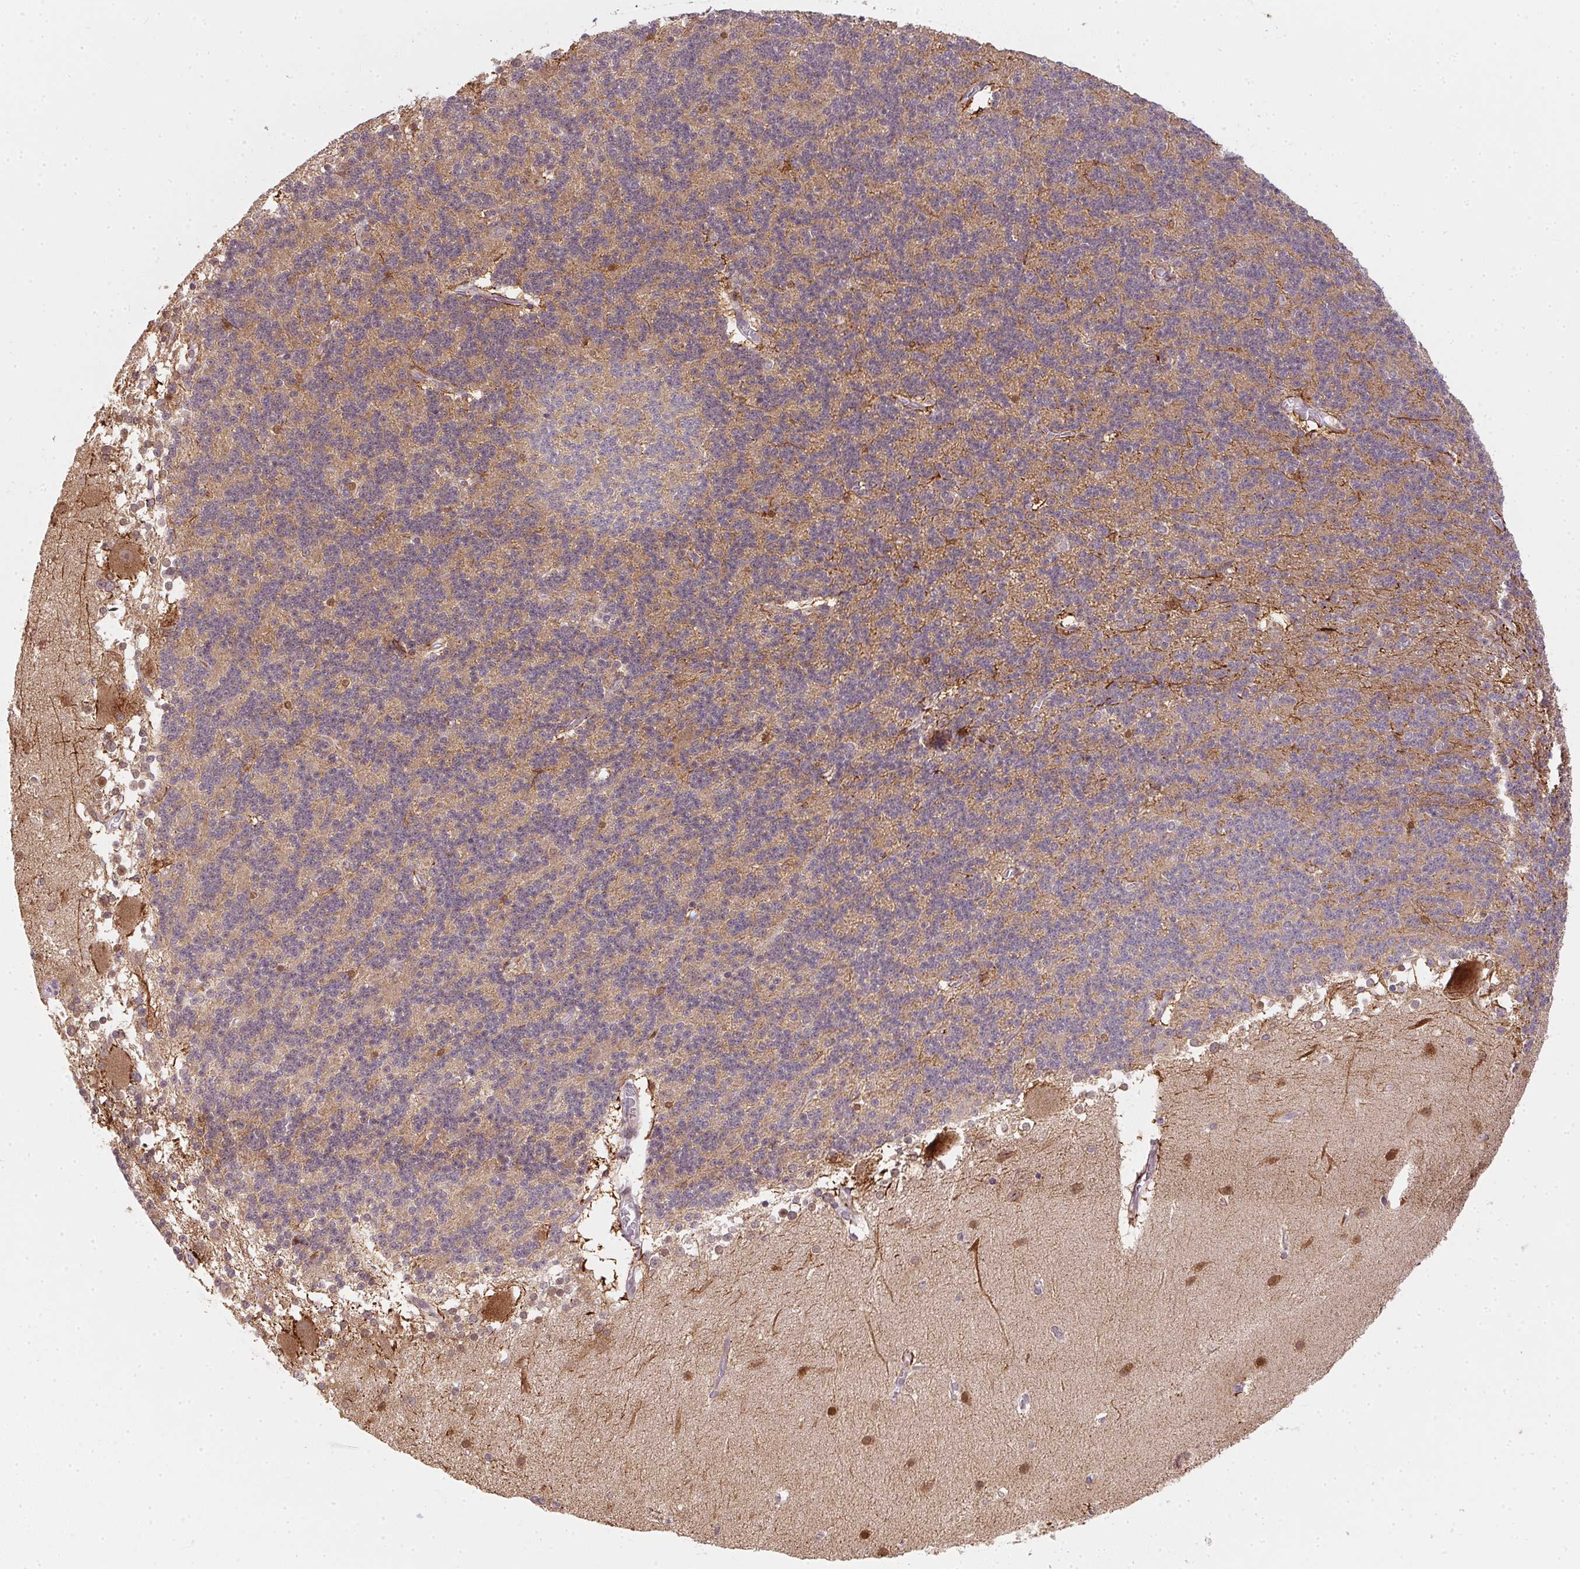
{"staining": {"intensity": "negative", "quantity": "none", "location": "none"}, "tissue": "cerebellum", "cell_type": "Cells in granular layer", "image_type": "normal", "snomed": [{"axis": "morphology", "description": "Normal tissue, NOS"}, {"axis": "topography", "description": "Cerebellum"}], "caption": "High power microscopy micrograph of an immunohistochemistry photomicrograph of unremarkable cerebellum, revealing no significant staining in cells in granular layer.", "gene": "PPP4R4", "patient": {"sex": "female", "age": 19}}